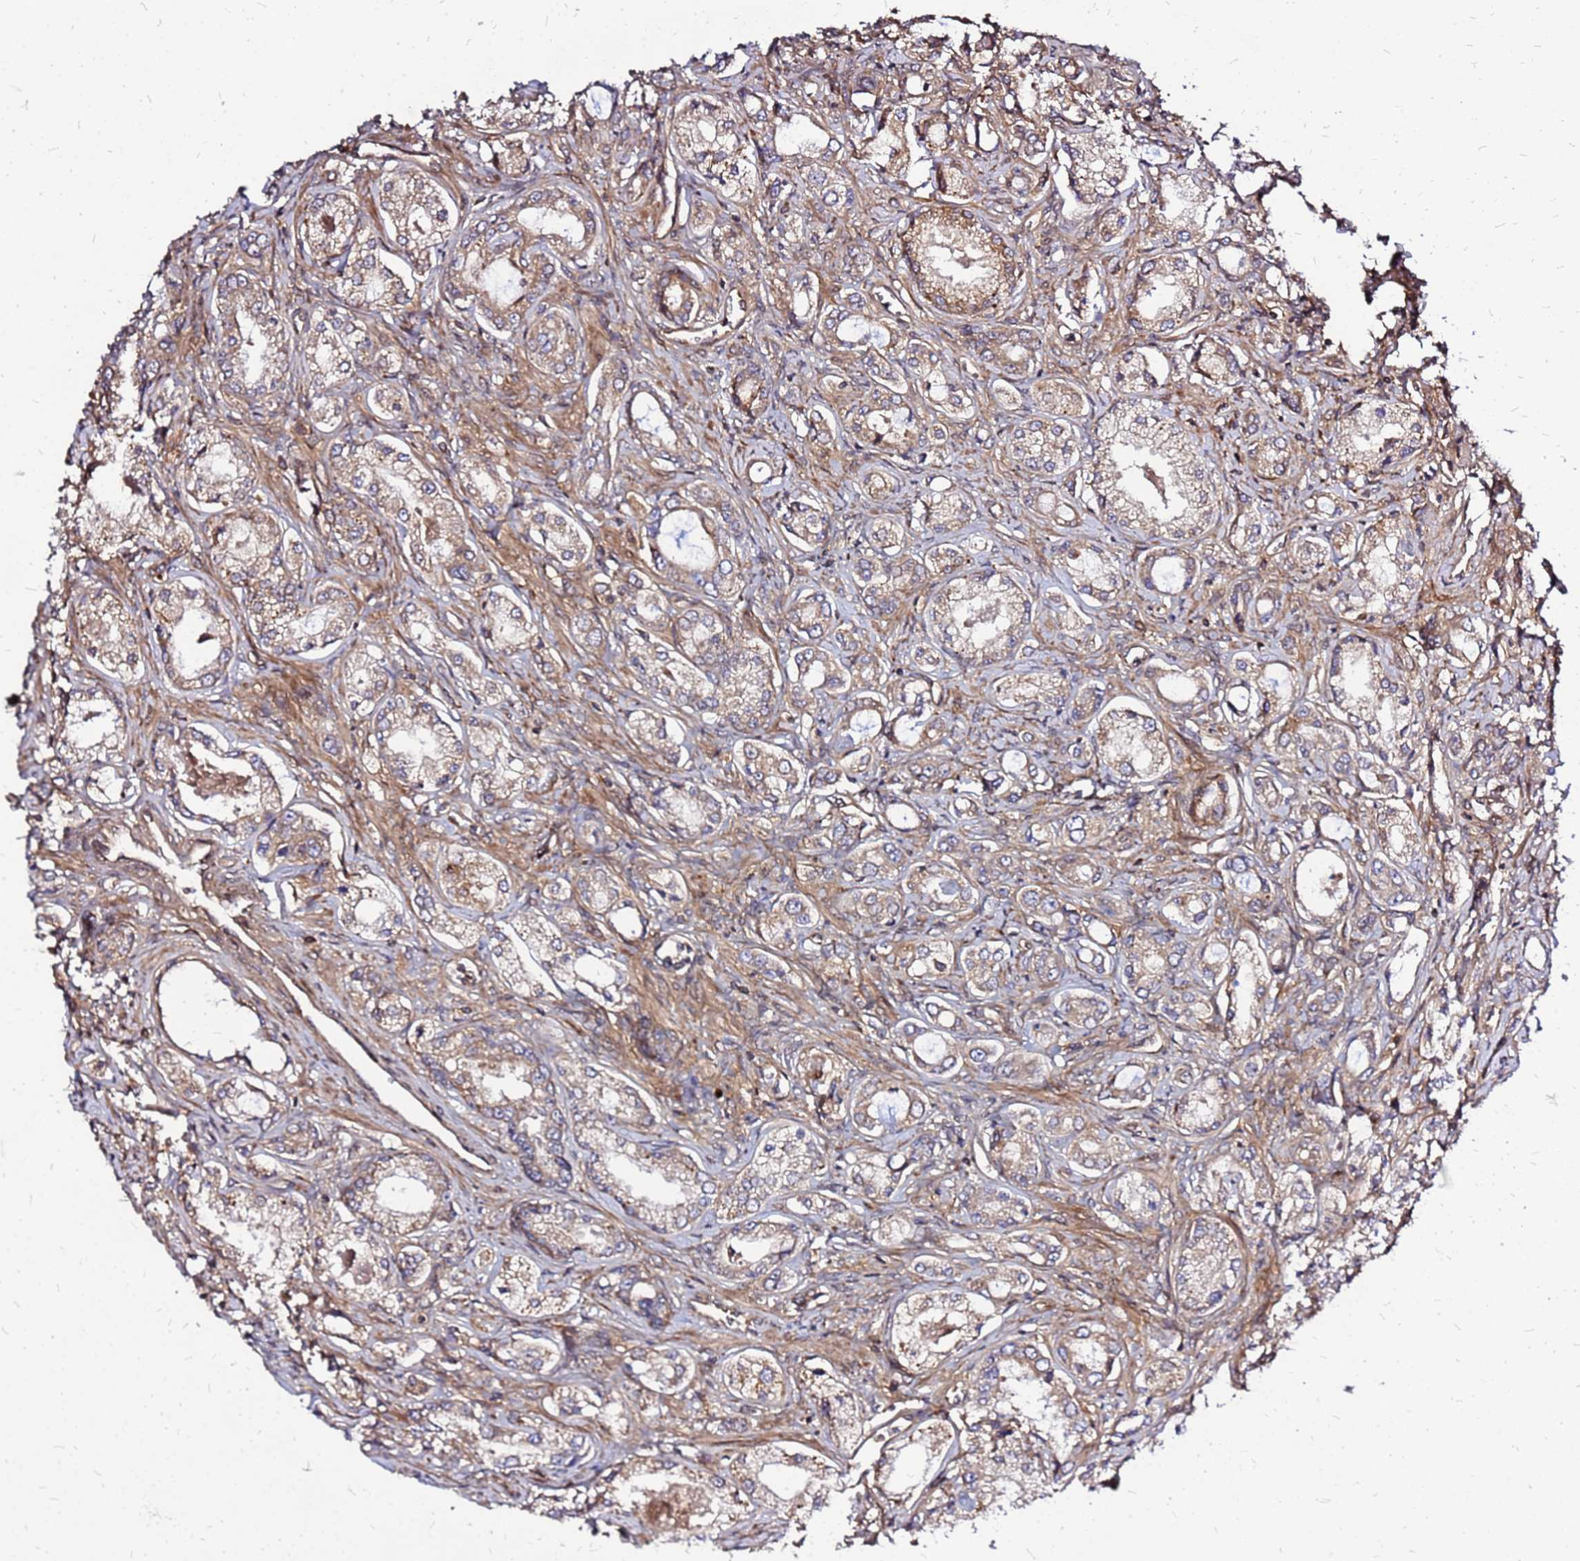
{"staining": {"intensity": "weak", "quantity": ">75%", "location": "cytoplasmic/membranous"}, "tissue": "prostate cancer", "cell_type": "Tumor cells", "image_type": "cancer", "snomed": [{"axis": "morphology", "description": "Adenocarcinoma, Low grade"}, {"axis": "topography", "description": "Prostate"}], "caption": "Weak cytoplasmic/membranous protein expression is appreciated in approximately >75% of tumor cells in adenocarcinoma (low-grade) (prostate).", "gene": "CYBC1", "patient": {"sex": "male", "age": 68}}